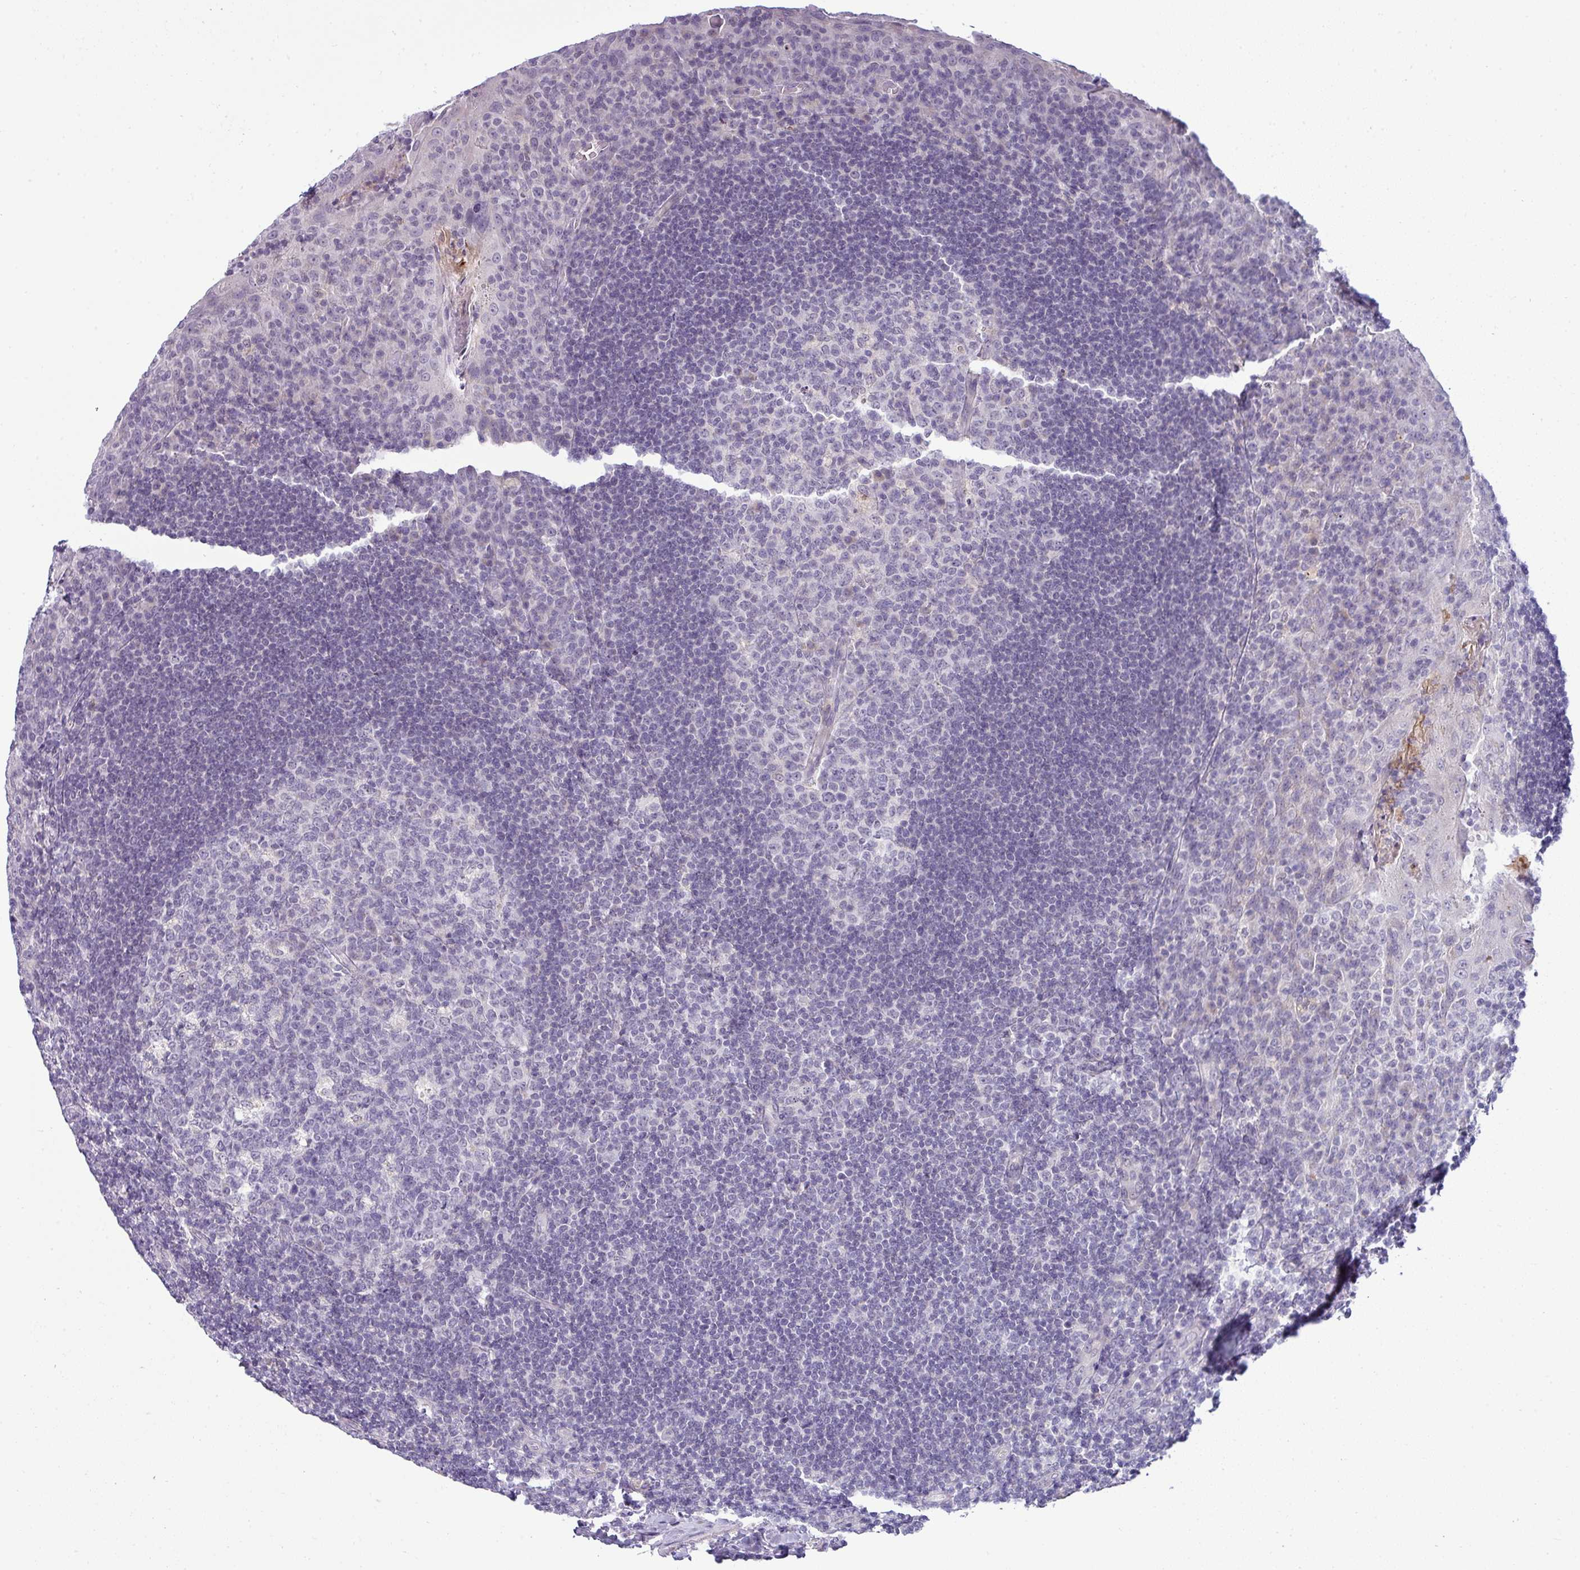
{"staining": {"intensity": "negative", "quantity": "none", "location": "none"}, "tissue": "tonsil", "cell_type": "Germinal center cells", "image_type": "normal", "snomed": [{"axis": "morphology", "description": "Normal tissue, NOS"}, {"axis": "topography", "description": "Tonsil"}], "caption": "The image demonstrates no significant staining in germinal center cells of tonsil.", "gene": "HBEGF", "patient": {"sex": "male", "age": 17}}